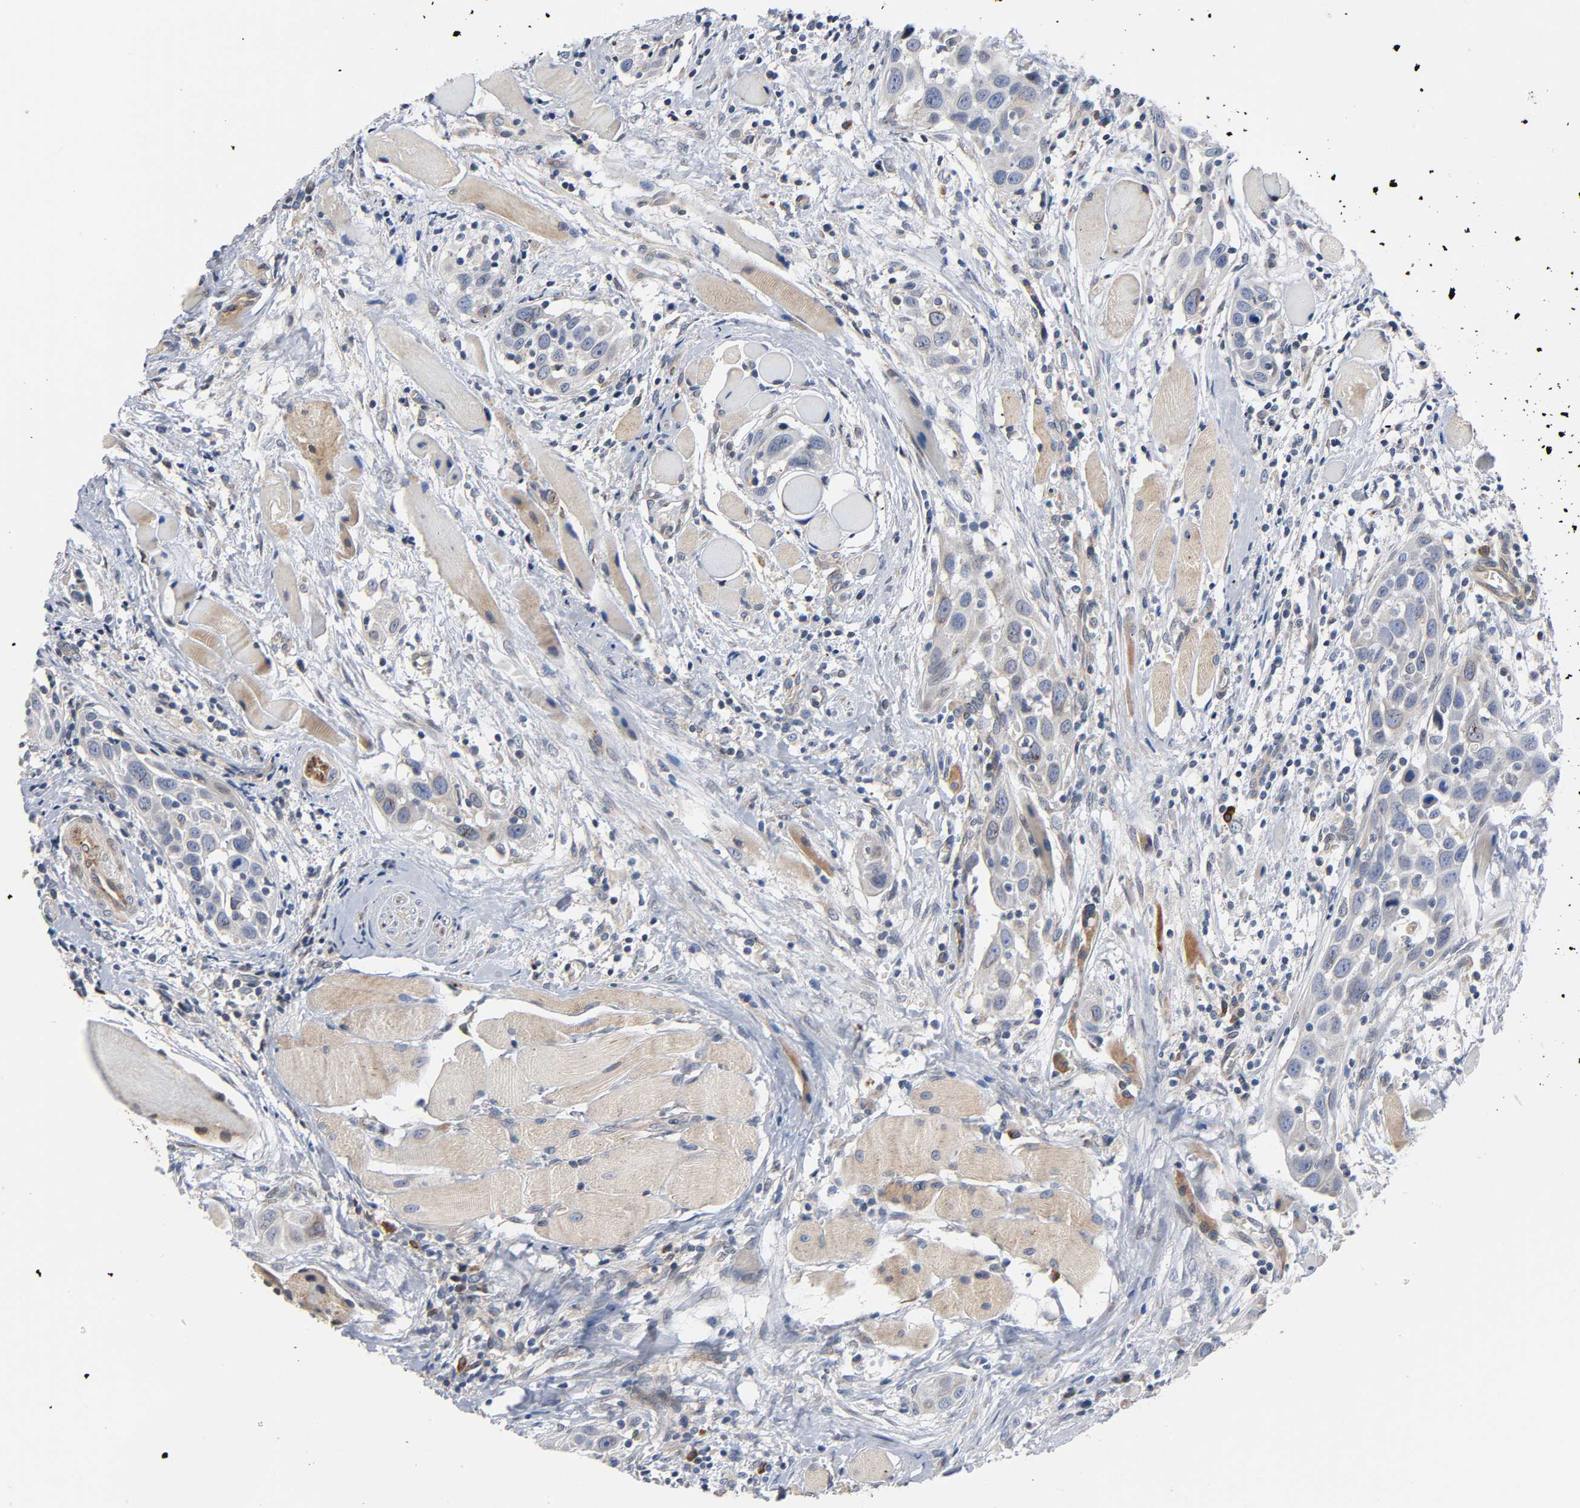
{"staining": {"intensity": "negative", "quantity": "none", "location": "none"}, "tissue": "head and neck cancer", "cell_type": "Tumor cells", "image_type": "cancer", "snomed": [{"axis": "morphology", "description": "Squamous cell carcinoma, NOS"}, {"axis": "topography", "description": "Oral tissue"}, {"axis": "topography", "description": "Head-Neck"}], "caption": "Head and neck cancer stained for a protein using immunohistochemistry reveals no staining tumor cells.", "gene": "ASB6", "patient": {"sex": "female", "age": 50}}